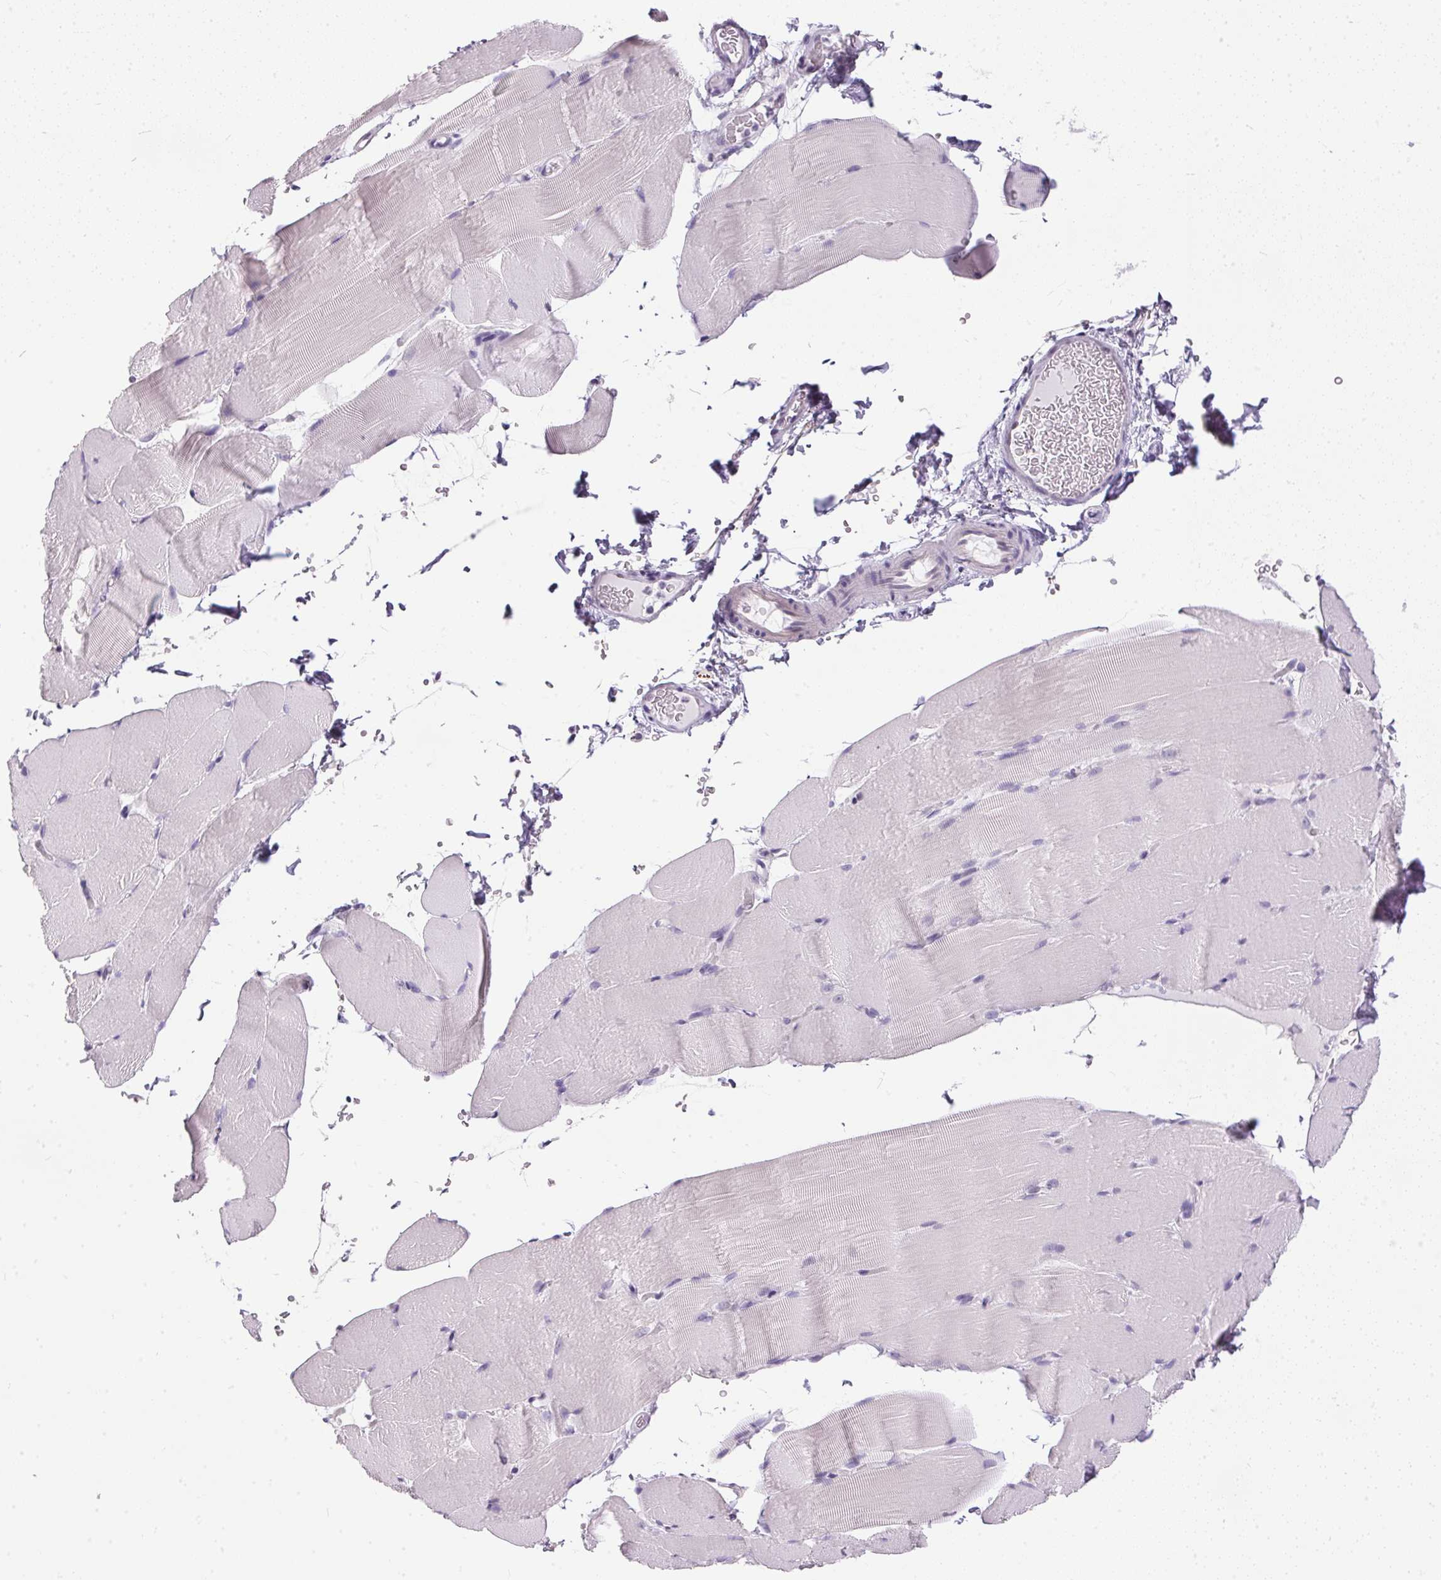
{"staining": {"intensity": "negative", "quantity": "none", "location": "none"}, "tissue": "skeletal muscle", "cell_type": "Myocytes", "image_type": "normal", "snomed": [{"axis": "morphology", "description": "Normal tissue, NOS"}, {"axis": "topography", "description": "Skeletal muscle"}], "caption": "Immunohistochemistry (IHC) of unremarkable human skeletal muscle displays no positivity in myocytes. (DAB immunohistochemistry, high magnification).", "gene": "GBP6", "patient": {"sex": "female", "age": 37}}